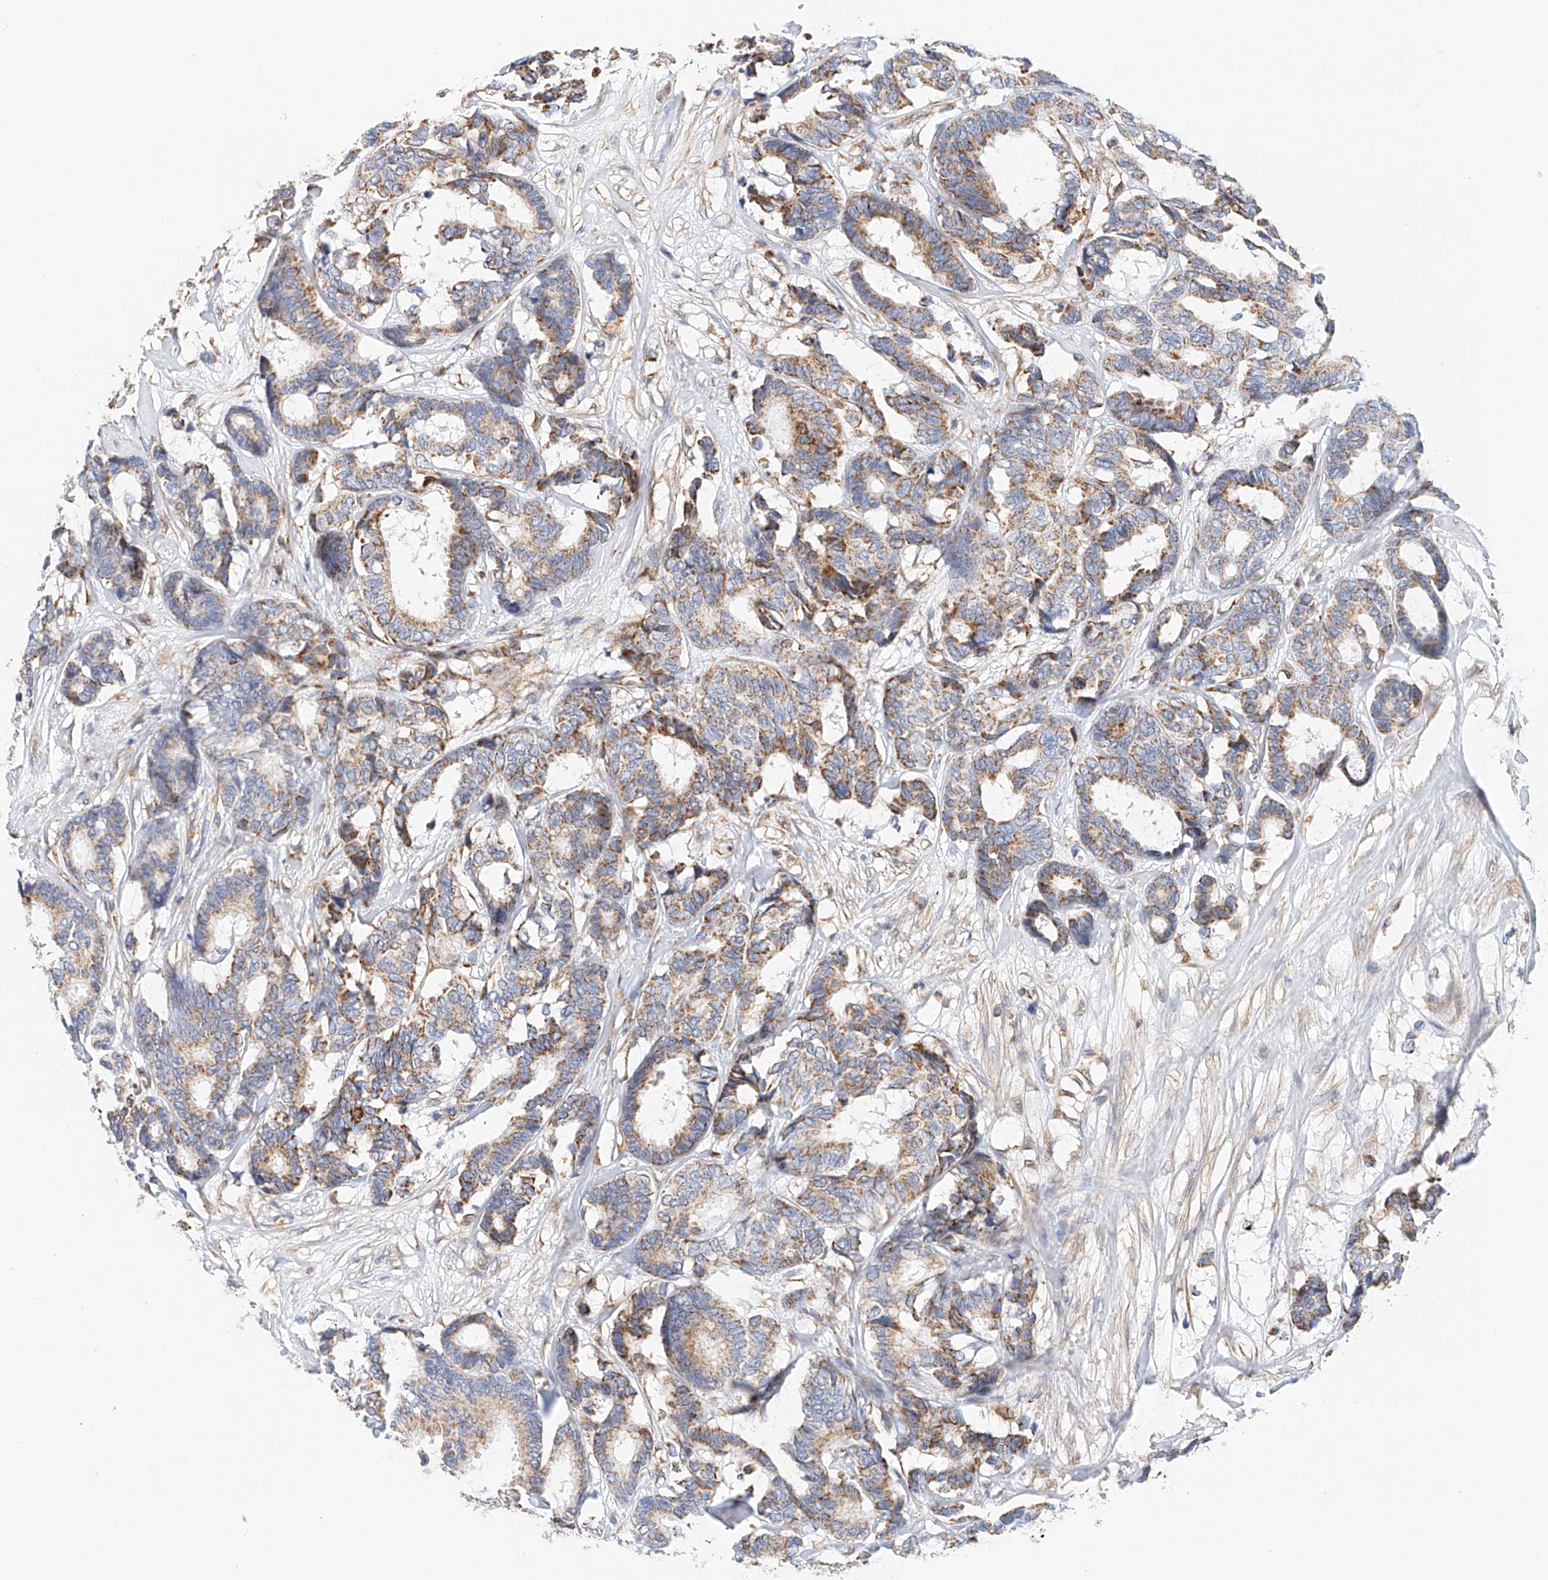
{"staining": {"intensity": "moderate", "quantity": "25%-75%", "location": "cytoplasmic/membranous"}, "tissue": "breast cancer", "cell_type": "Tumor cells", "image_type": "cancer", "snomed": [{"axis": "morphology", "description": "Duct carcinoma"}, {"axis": "topography", "description": "Breast"}], "caption": "This is a histology image of immunohistochemistry (IHC) staining of breast invasive ductal carcinoma, which shows moderate staining in the cytoplasmic/membranous of tumor cells.", "gene": "NDUFV3", "patient": {"sex": "female", "age": 87}}